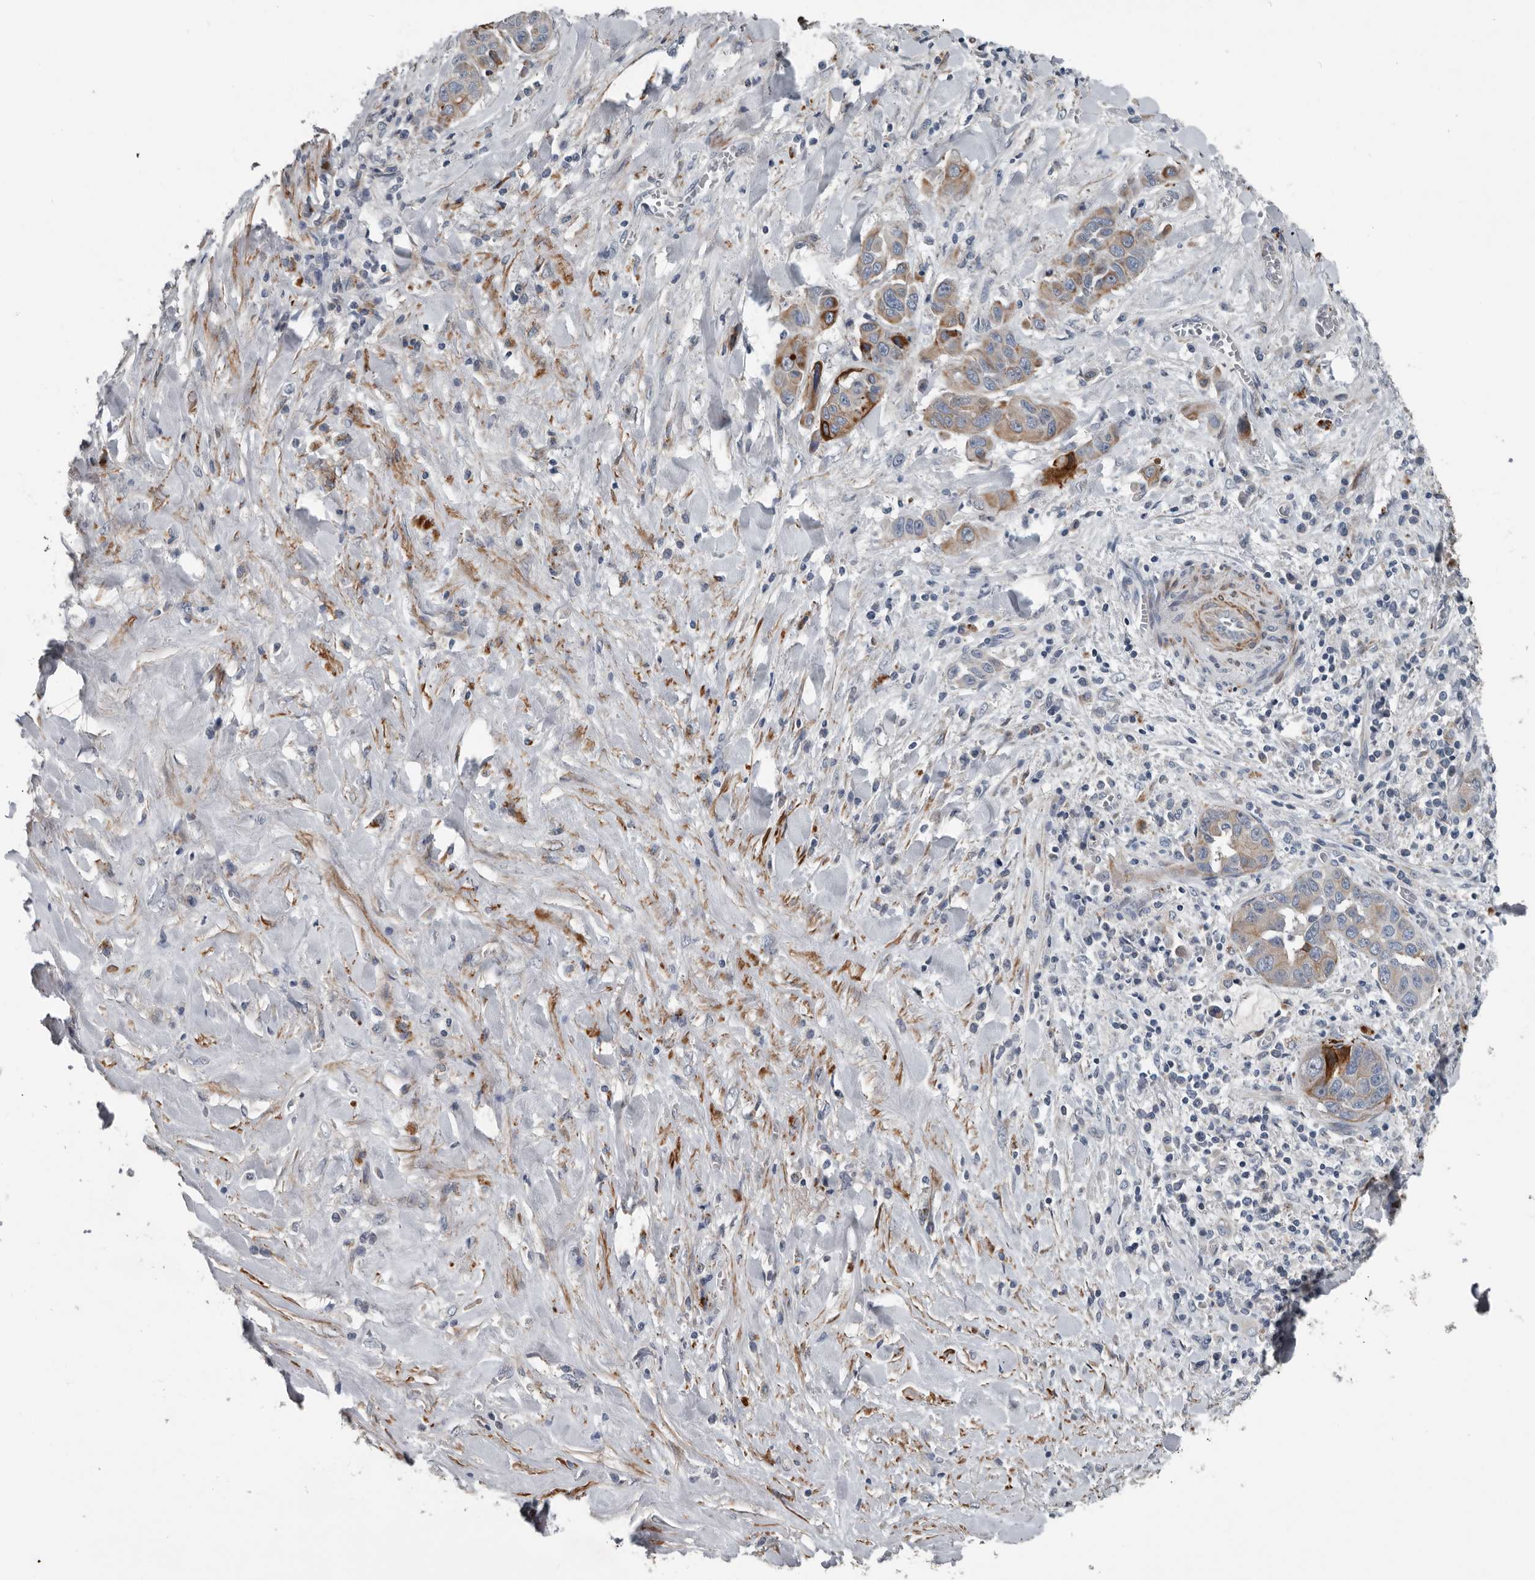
{"staining": {"intensity": "moderate", "quantity": ">75%", "location": "cytoplasmic/membranous"}, "tissue": "liver cancer", "cell_type": "Tumor cells", "image_type": "cancer", "snomed": [{"axis": "morphology", "description": "Cholangiocarcinoma"}, {"axis": "topography", "description": "Liver"}], "caption": "Moderate cytoplasmic/membranous protein positivity is appreciated in approximately >75% of tumor cells in liver cholangiocarcinoma.", "gene": "DPY19L4", "patient": {"sex": "female", "age": 52}}